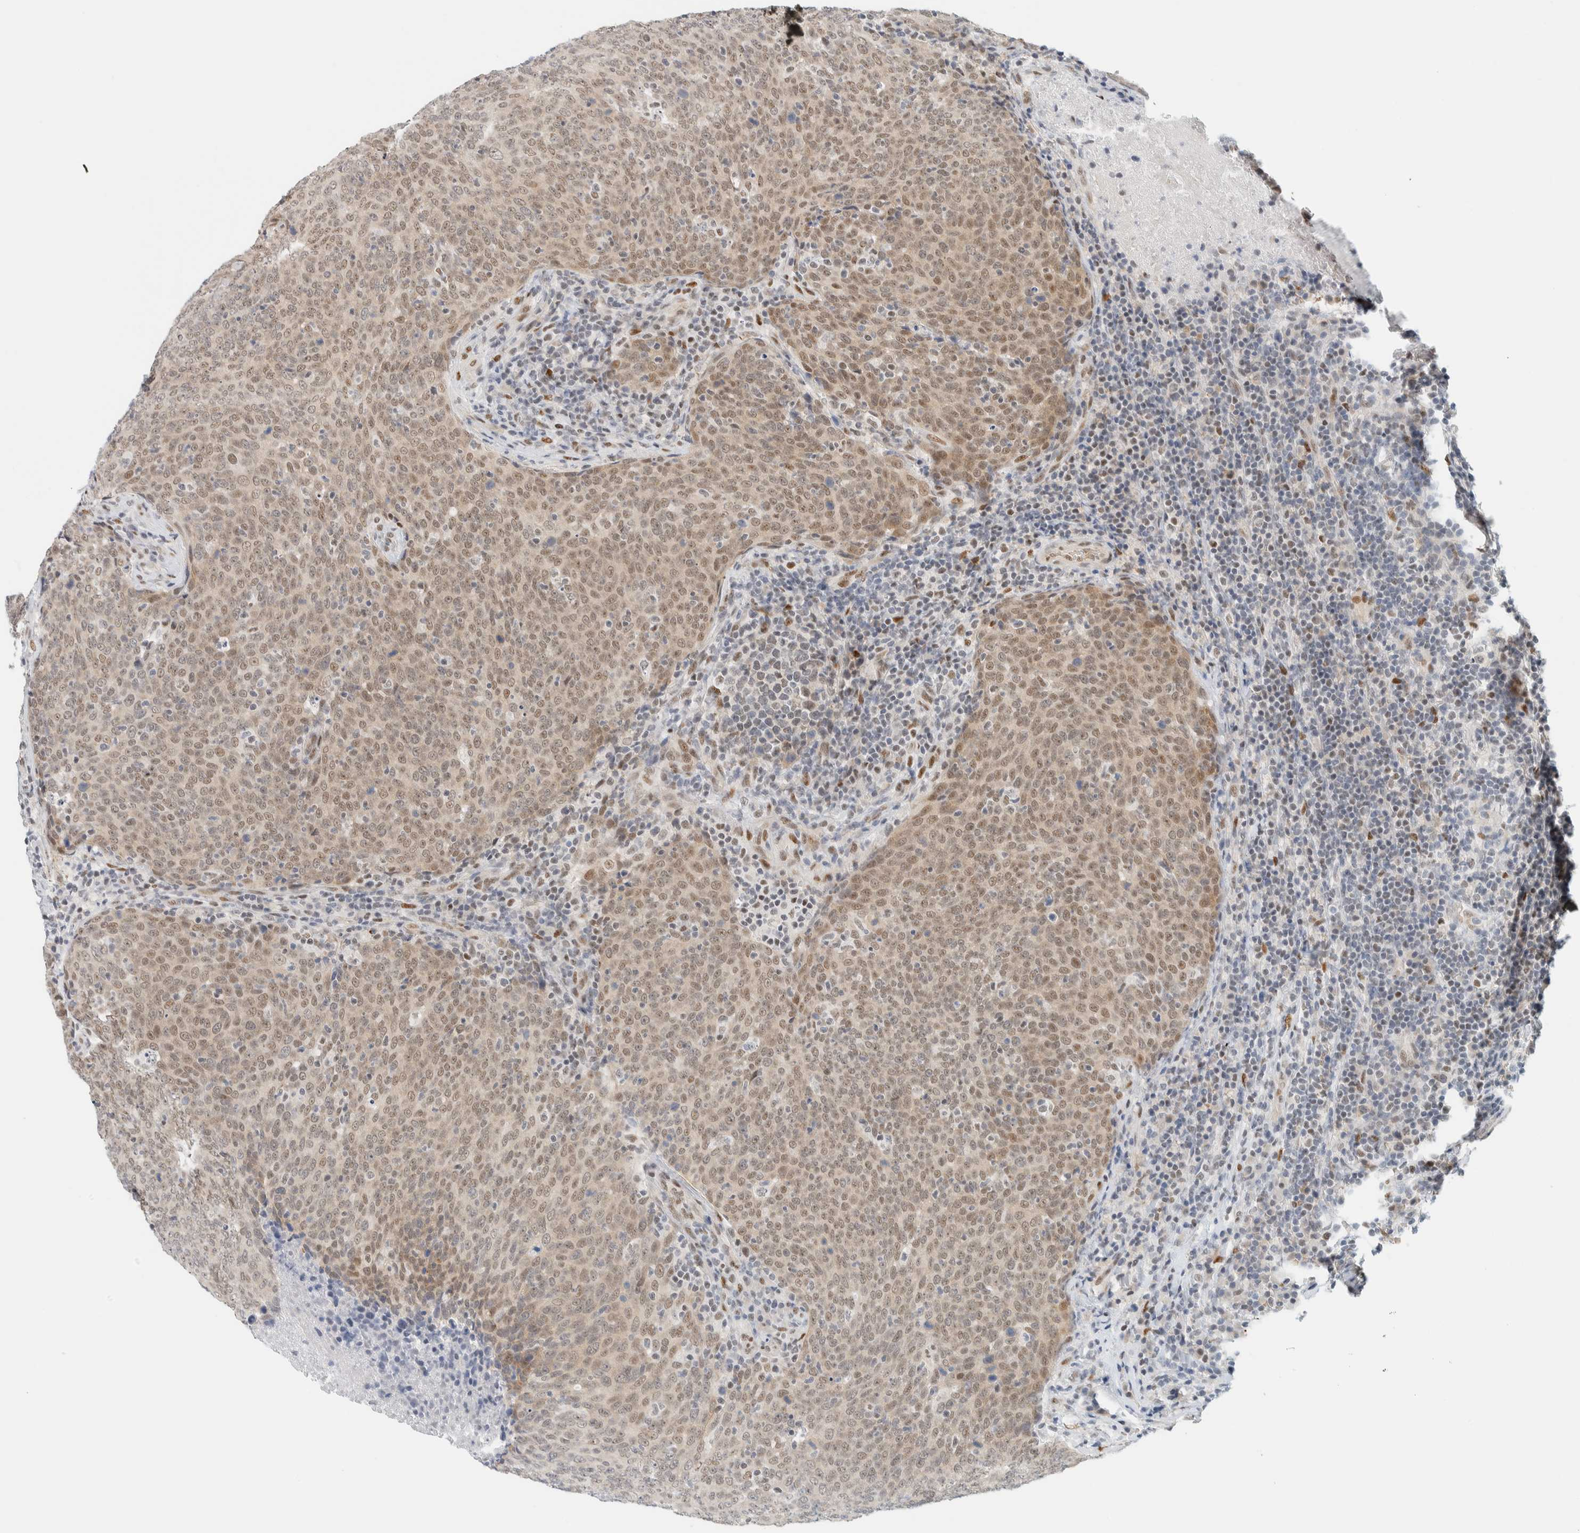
{"staining": {"intensity": "weak", "quantity": ">75%", "location": "cytoplasmic/membranous,nuclear"}, "tissue": "head and neck cancer", "cell_type": "Tumor cells", "image_type": "cancer", "snomed": [{"axis": "morphology", "description": "Squamous cell carcinoma, NOS"}, {"axis": "morphology", "description": "Squamous cell carcinoma, metastatic, NOS"}, {"axis": "topography", "description": "Lymph node"}, {"axis": "topography", "description": "Head-Neck"}], "caption": "Immunohistochemistry of head and neck metastatic squamous cell carcinoma reveals low levels of weak cytoplasmic/membranous and nuclear expression in approximately >75% of tumor cells.", "gene": "ZNF683", "patient": {"sex": "male", "age": 62}}